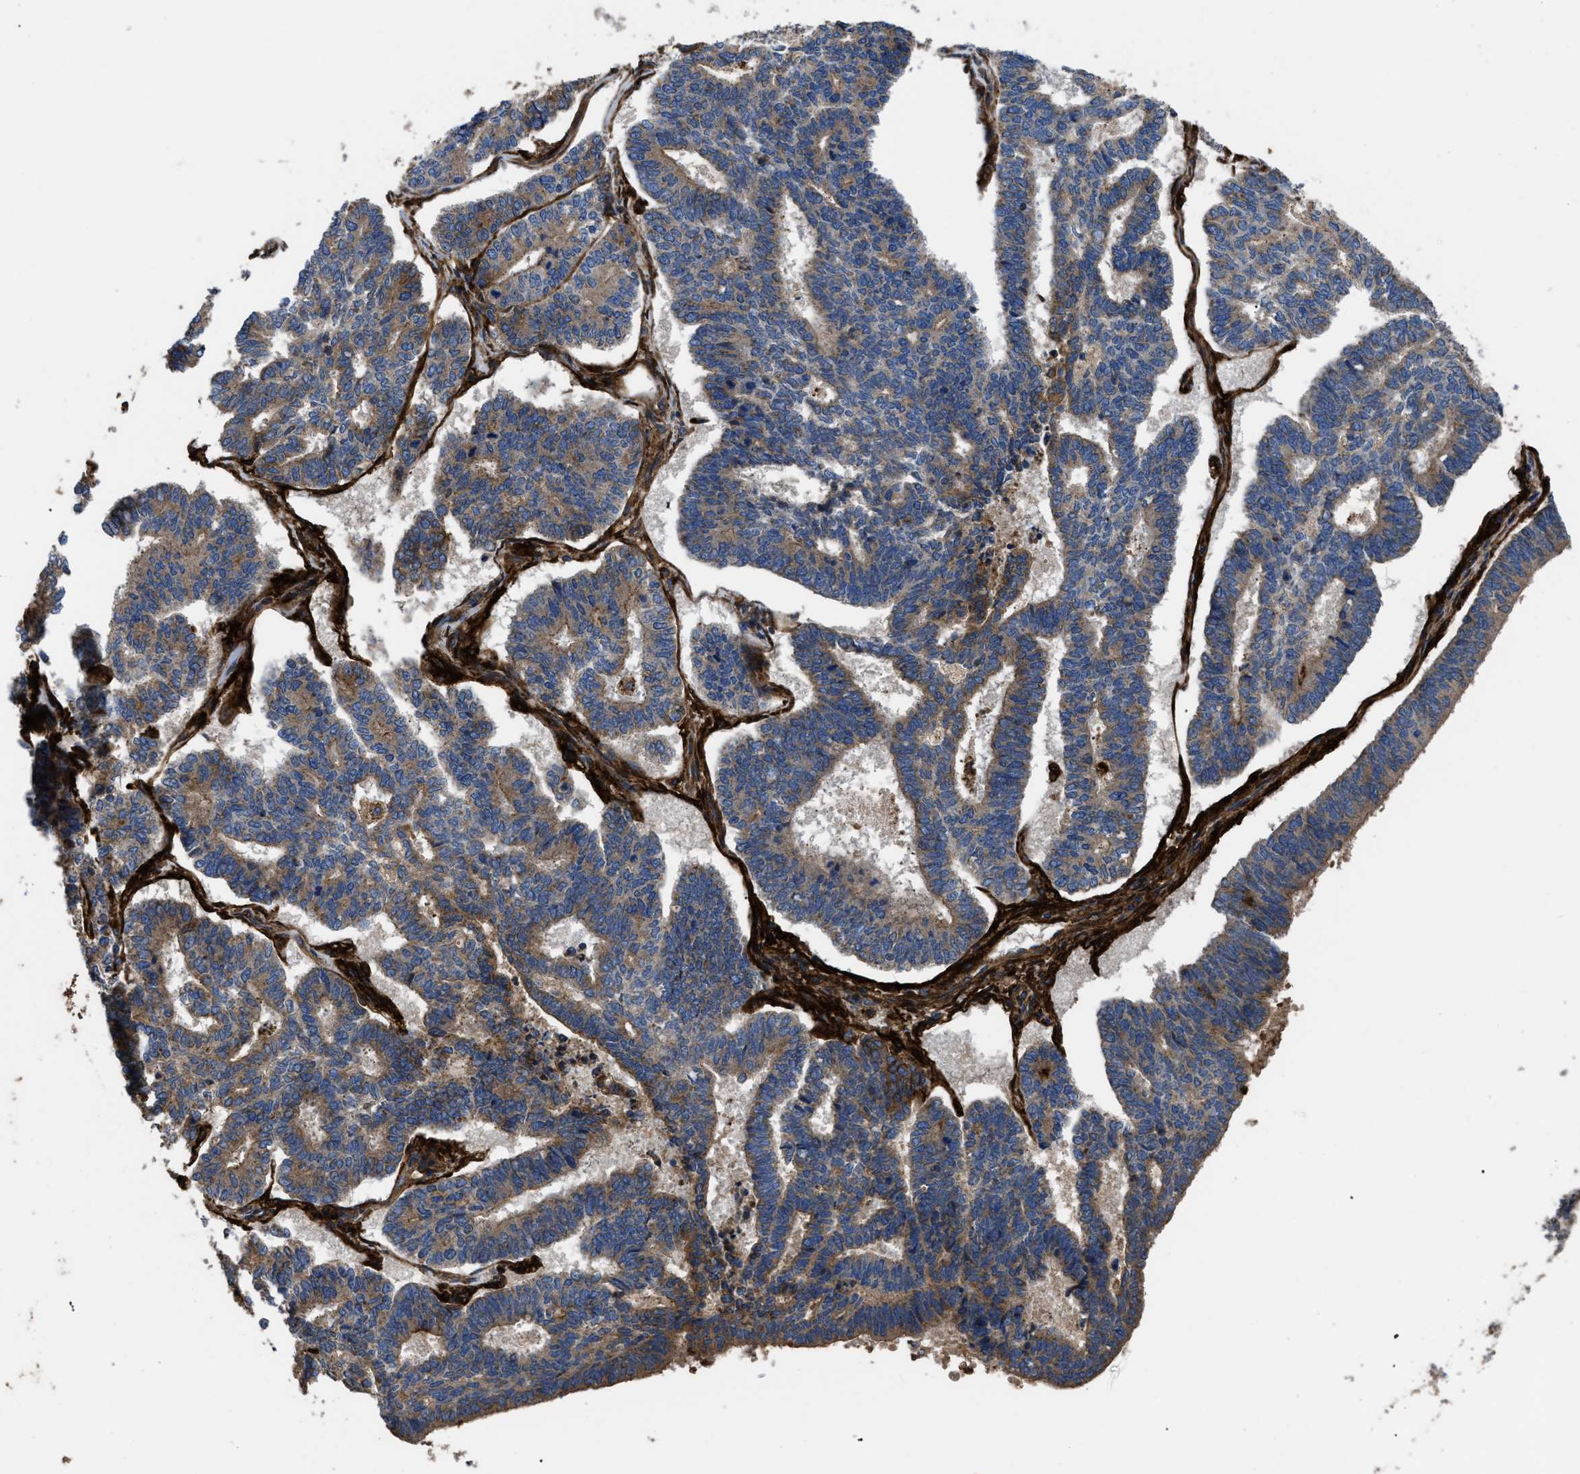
{"staining": {"intensity": "weak", "quantity": ">75%", "location": "cytoplasmic/membranous"}, "tissue": "endometrial cancer", "cell_type": "Tumor cells", "image_type": "cancer", "snomed": [{"axis": "morphology", "description": "Adenocarcinoma, NOS"}, {"axis": "topography", "description": "Endometrium"}], "caption": "Protein staining by IHC exhibits weak cytoplasmic/membranous expression in approximately >75% of tumor cells in endometrial cancer. Nuclei are stained in blue.", "gene": "NT5E", "patient": {"sex": "female", "age": 70}}